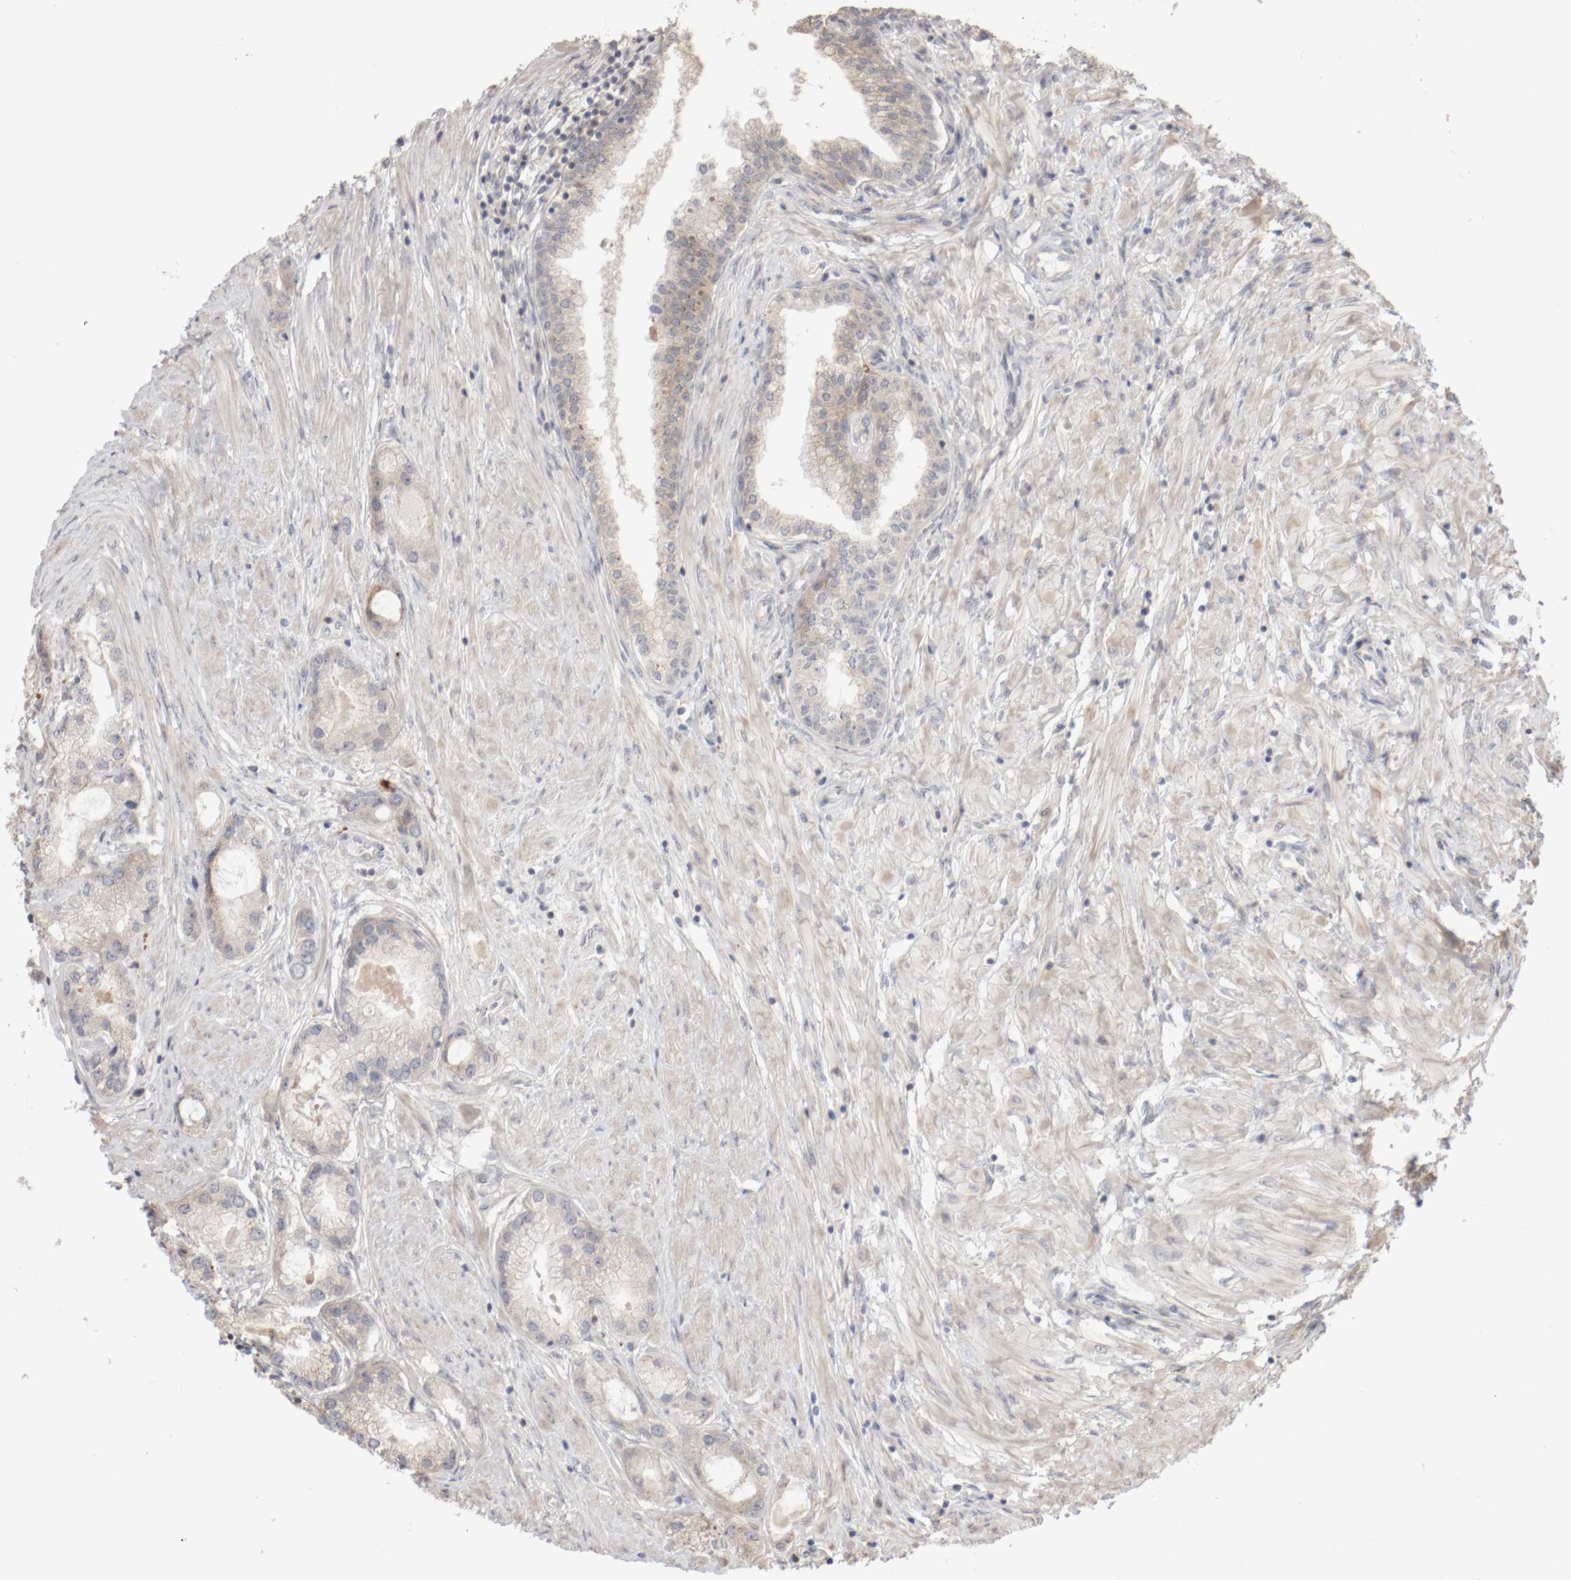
{"staining": {"intensity": "negative", "quantity": "none", "location": "none"}, "tissue": "prostate cancer", "cell_type": "Tumor cells", "image_type": "cancer", "snomed": [{"axis": "morphology", "description": "Adenocarcinoma, Low grade"}, {"axis": "topography", "description": "Prostate"}], "caption": "There is no significant expression in tumor cells of prostate cancer (low-grade adenocarcinoma). (DAB IHC visualized using brightfield microscopy, high magnification).", "gene": "DPH7", "patient": {"sex": "male", "age": 62}}